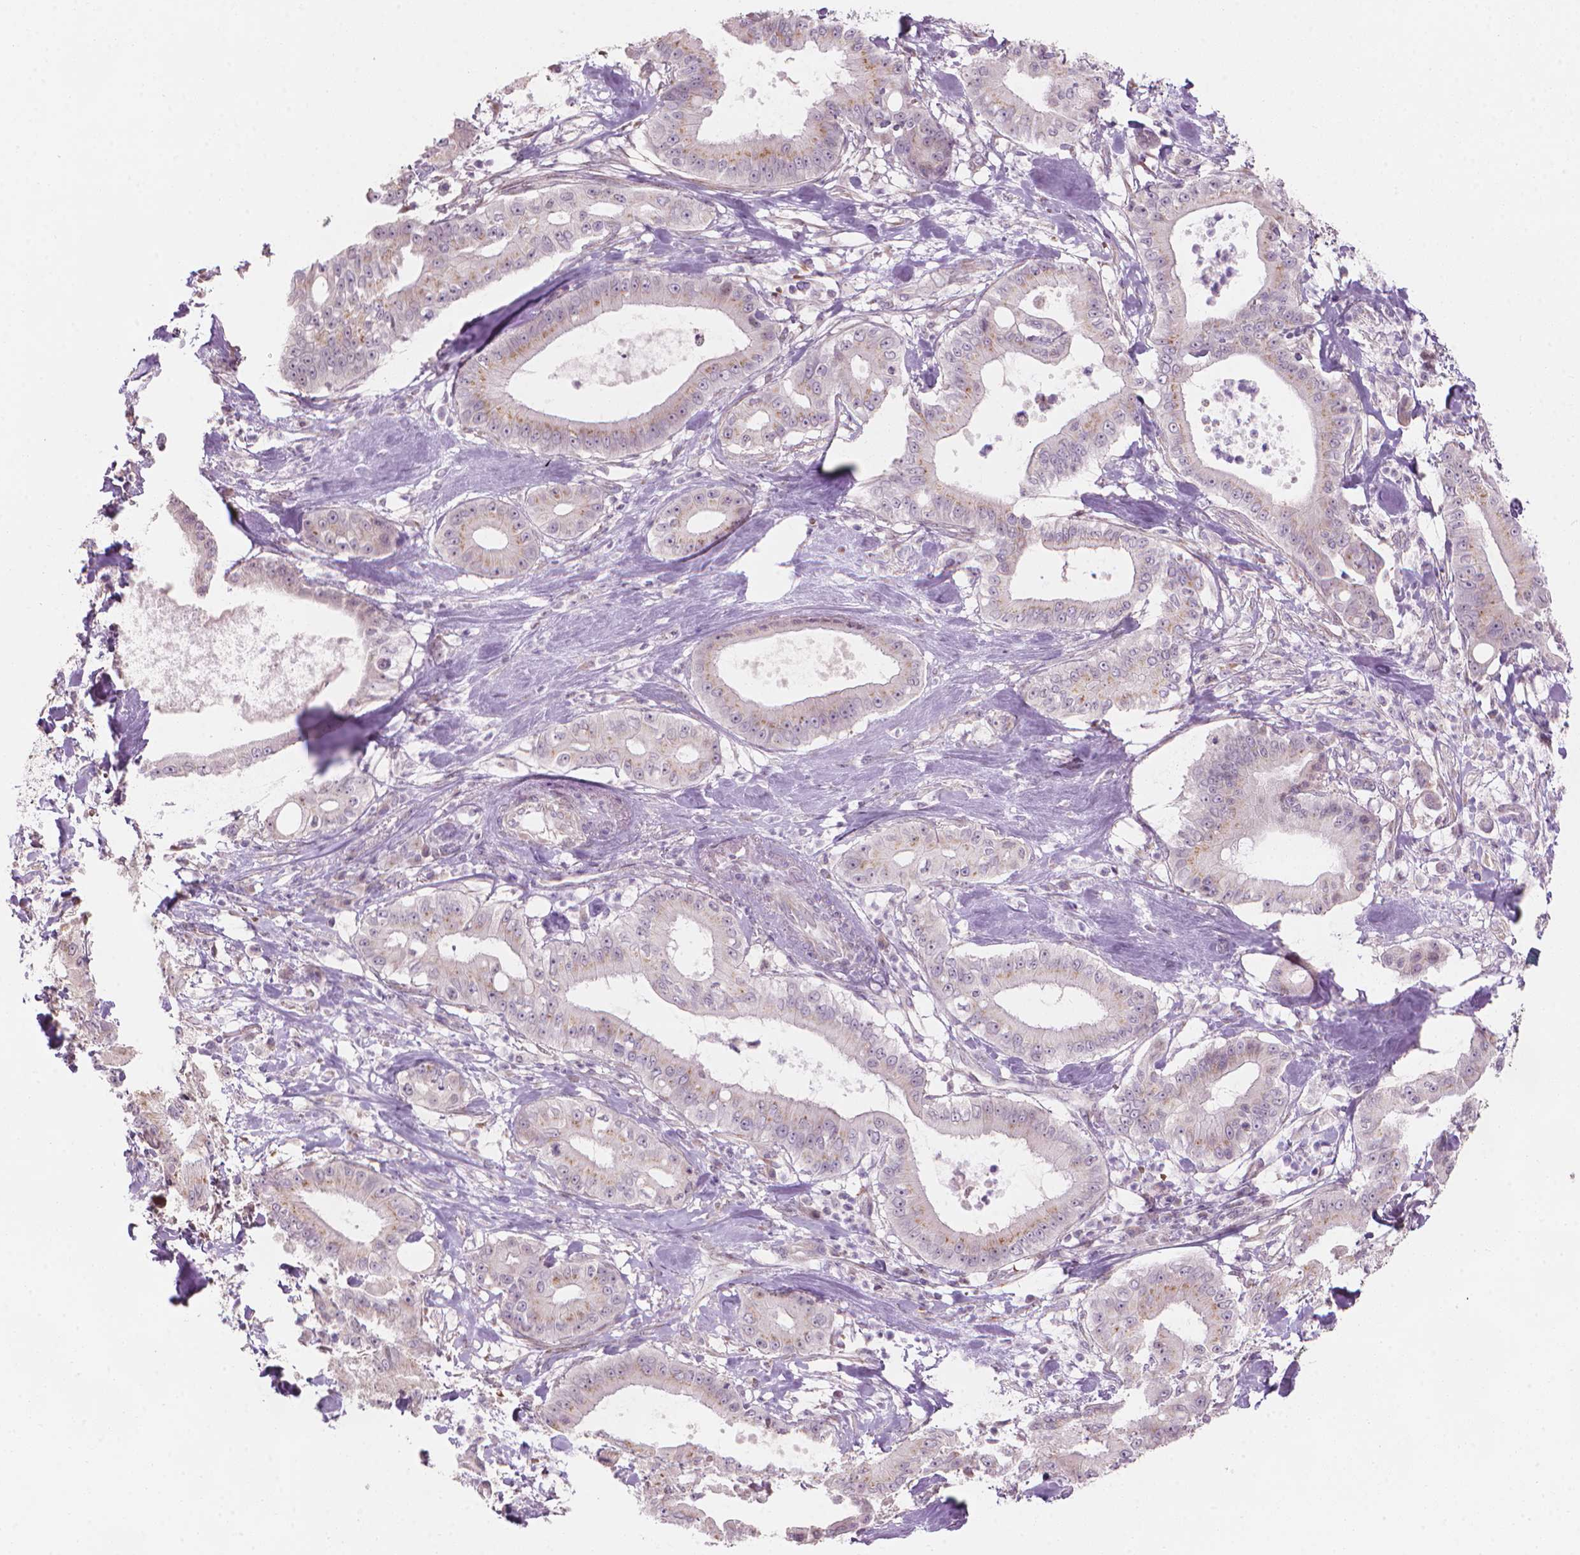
{"staining": {"intensity": "weak", "quantity": "<25%", "location": "cytoplasmic/membranous"}, "tissue": "pancreatic cancer", "cell_type": "Tumor cells", "image_type": "cancer", "snomed": [{"axis": "morphology", "description": "Adenocarcinoma, NOS"}, {"axis": "topography", "description": "Pancreas"}], "caption": "This is a micrograph of immunohistochemistry (IHC) staining of pancreatic cancer (adenocarcinoma), which shows no expression in tumor cells.", "gene": "IFFO1", "patient": {"sex": "male", "age": 71}}